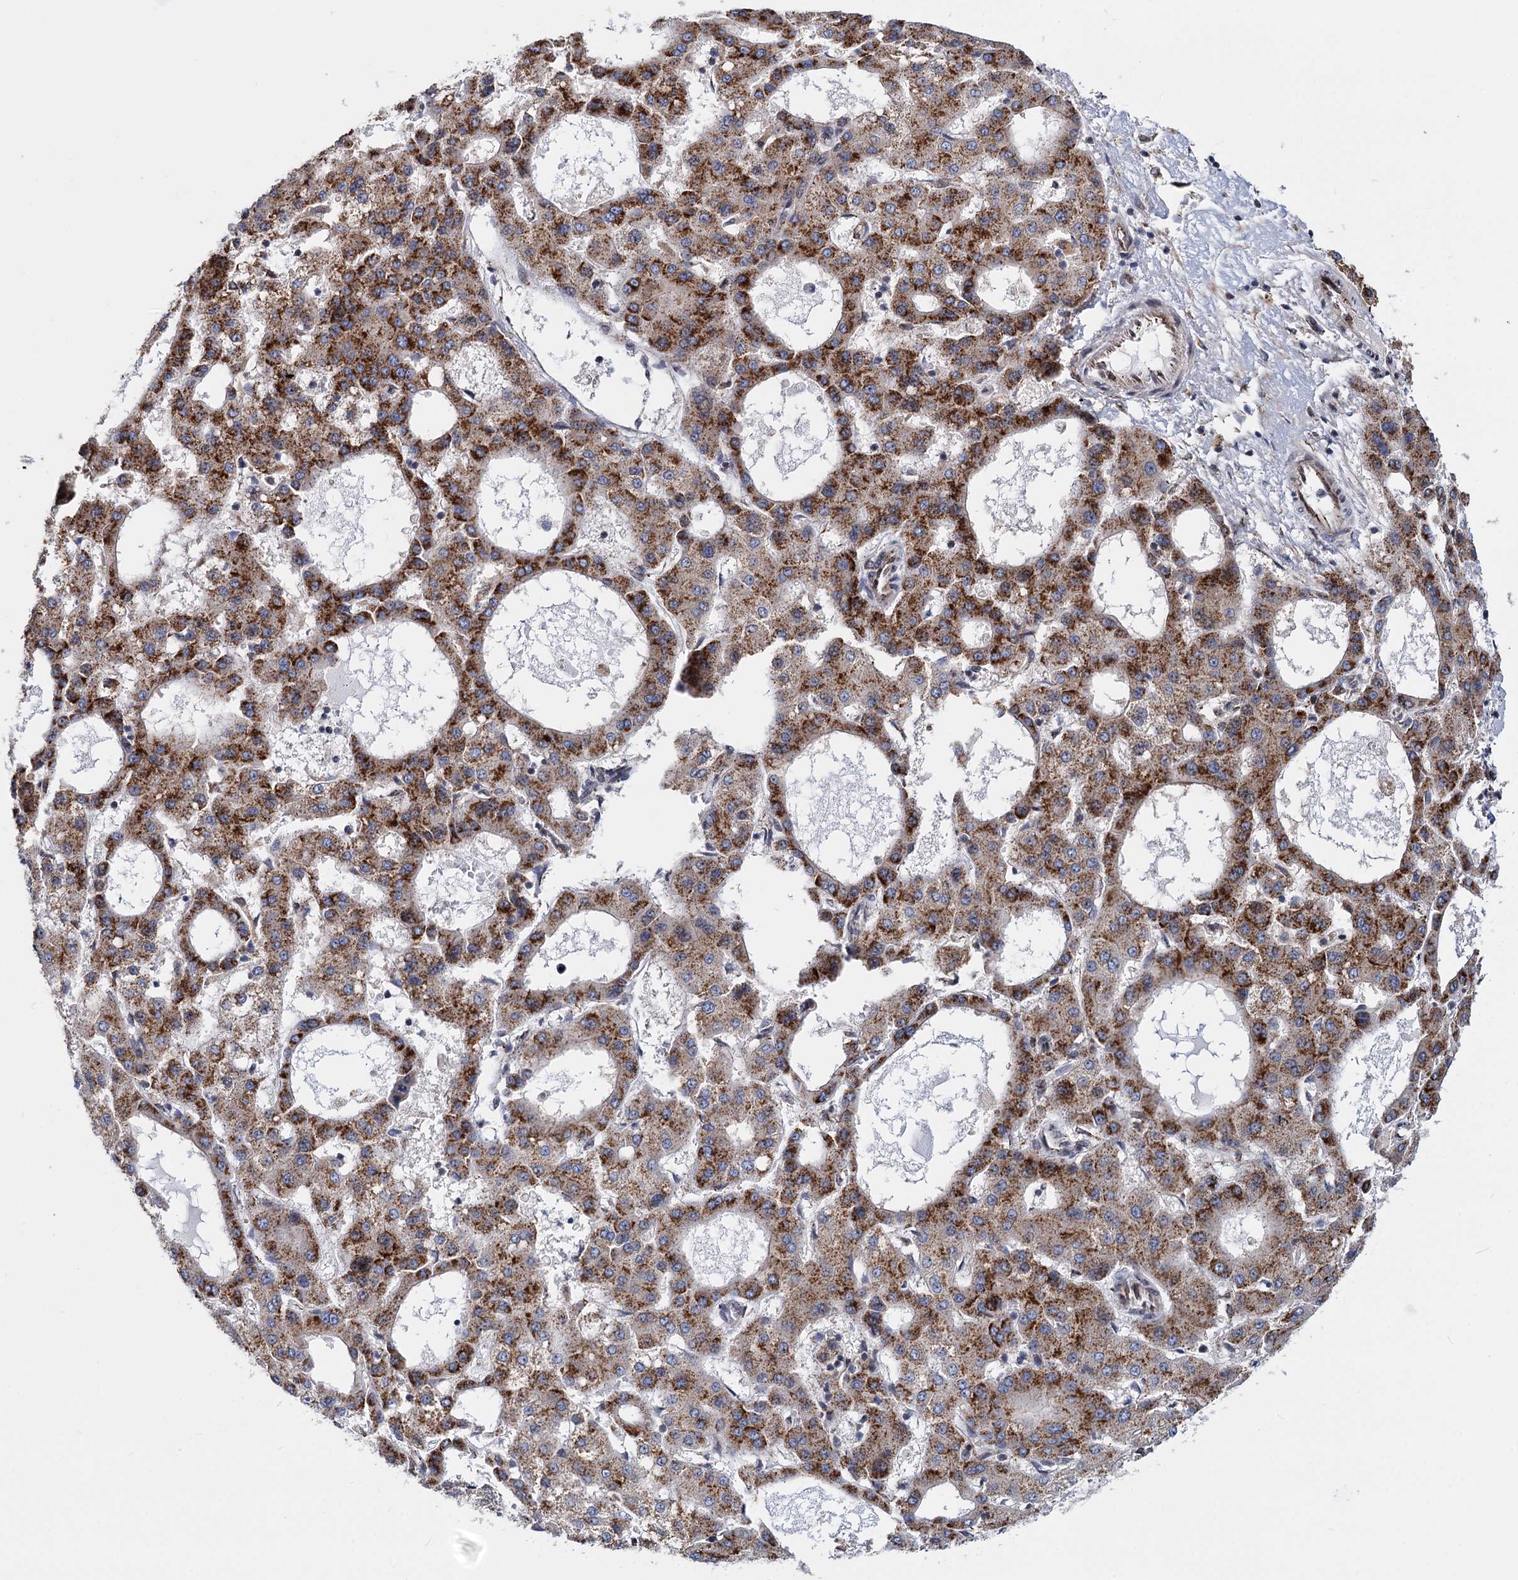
{"staining": {"intensity": "strong", "quantity": ">75%", "location": "cytoplasmic/membranous"}, "tissue": "liver cancer", "cell_type": "Tumor cells", "image_type": "cancer", "snomed": [{"axis": "morphology", "description": "Carcinoma, Hepatocellular, NOS"}, {"axis": "topography", "description": "Liver"}], "caption": "Immunohistochemical staining of human hepatocellular carcinoma (liver) reveals high levels of strong cytoplasmic/membranous protein positivity in about >75% of tumor cells.", "gene": "SUPT20H", "patient": {"sex": "male", "age": 47}}